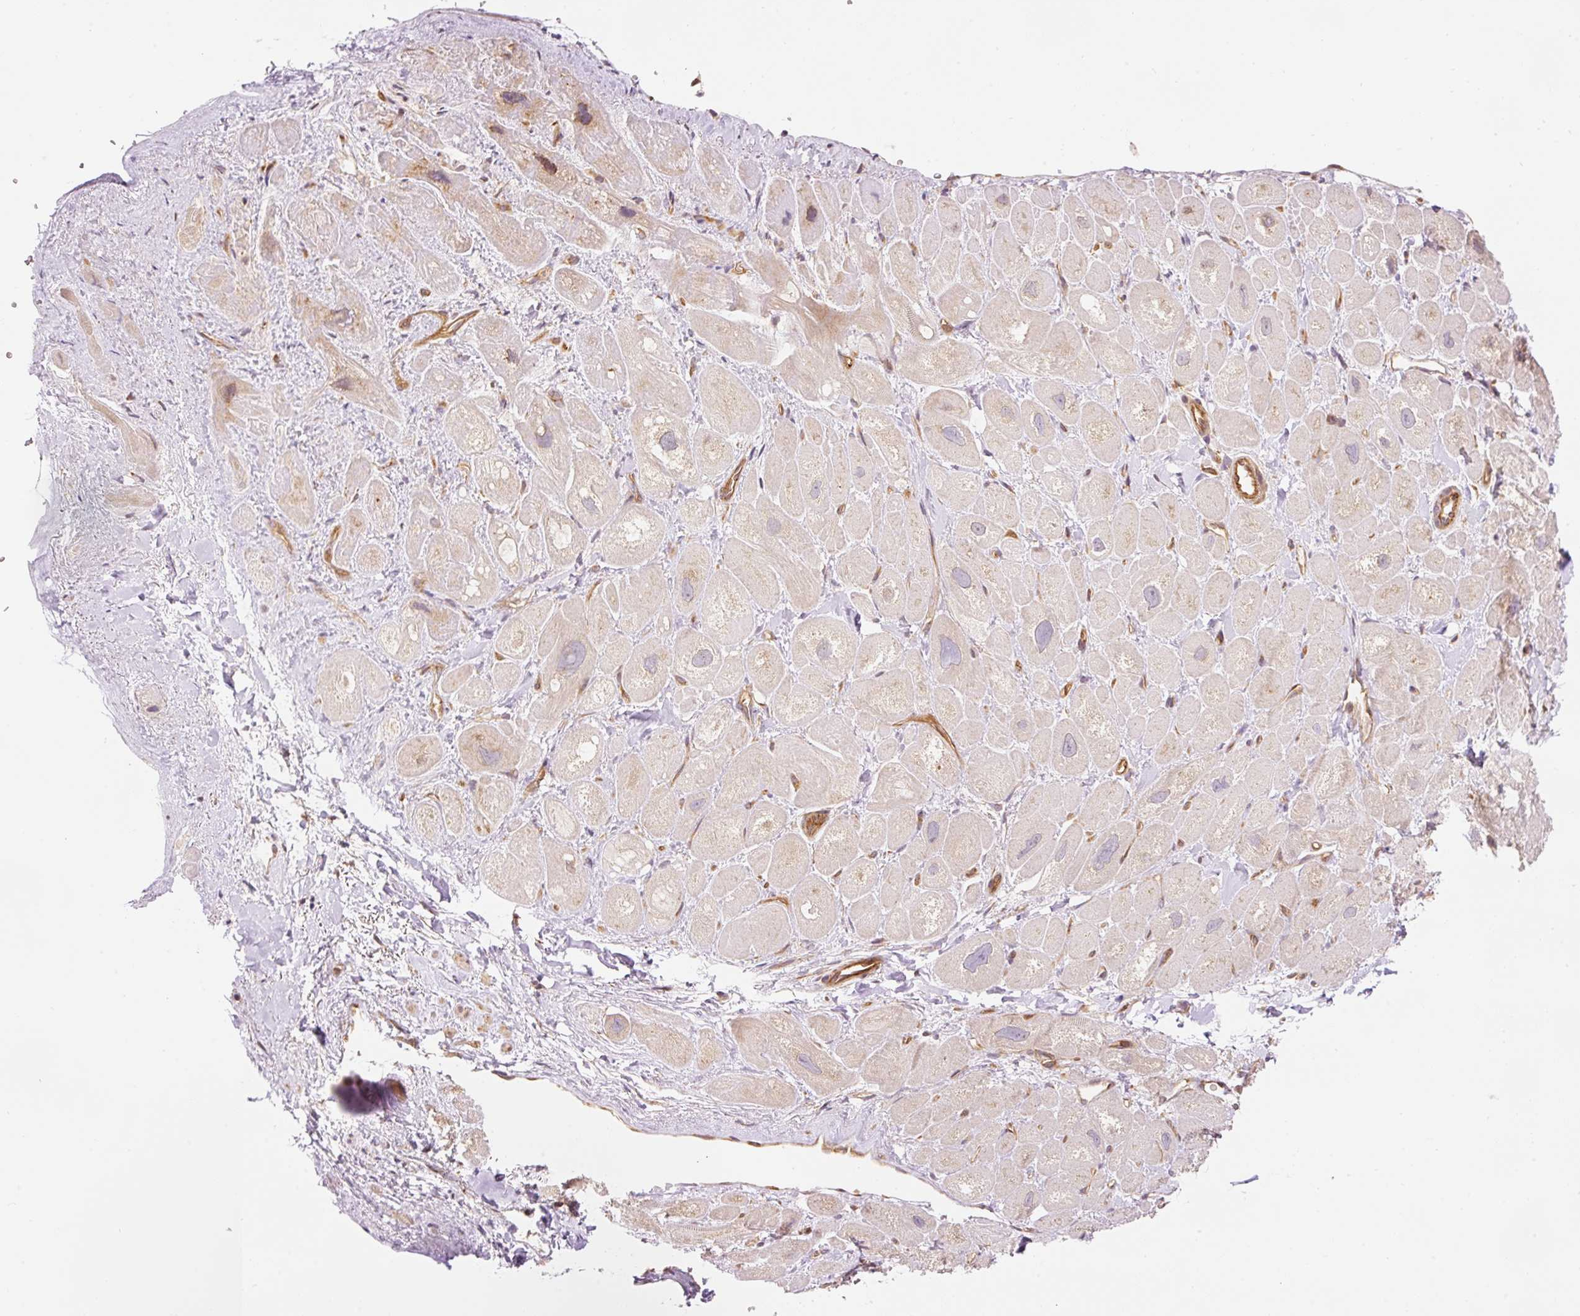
{"staining": {"intensity": "weak", "quantity": "<25%", "location": "cytoplasmic/membranous"}, "tissue": "heart muscle", "cell_type": "Cardiomyocytes", "image_type": "normal", "snomed": [{"axis": "morphology", "description": "Normal tissue, NOS"}, {"axis": "topography", "description": "Heart"}], "caption": "The image demonstrates no staining of cardiomyocytes in normal heart muscle.", "gene": "ADCY4", "patient": {"sex": "male", "age": 49}}